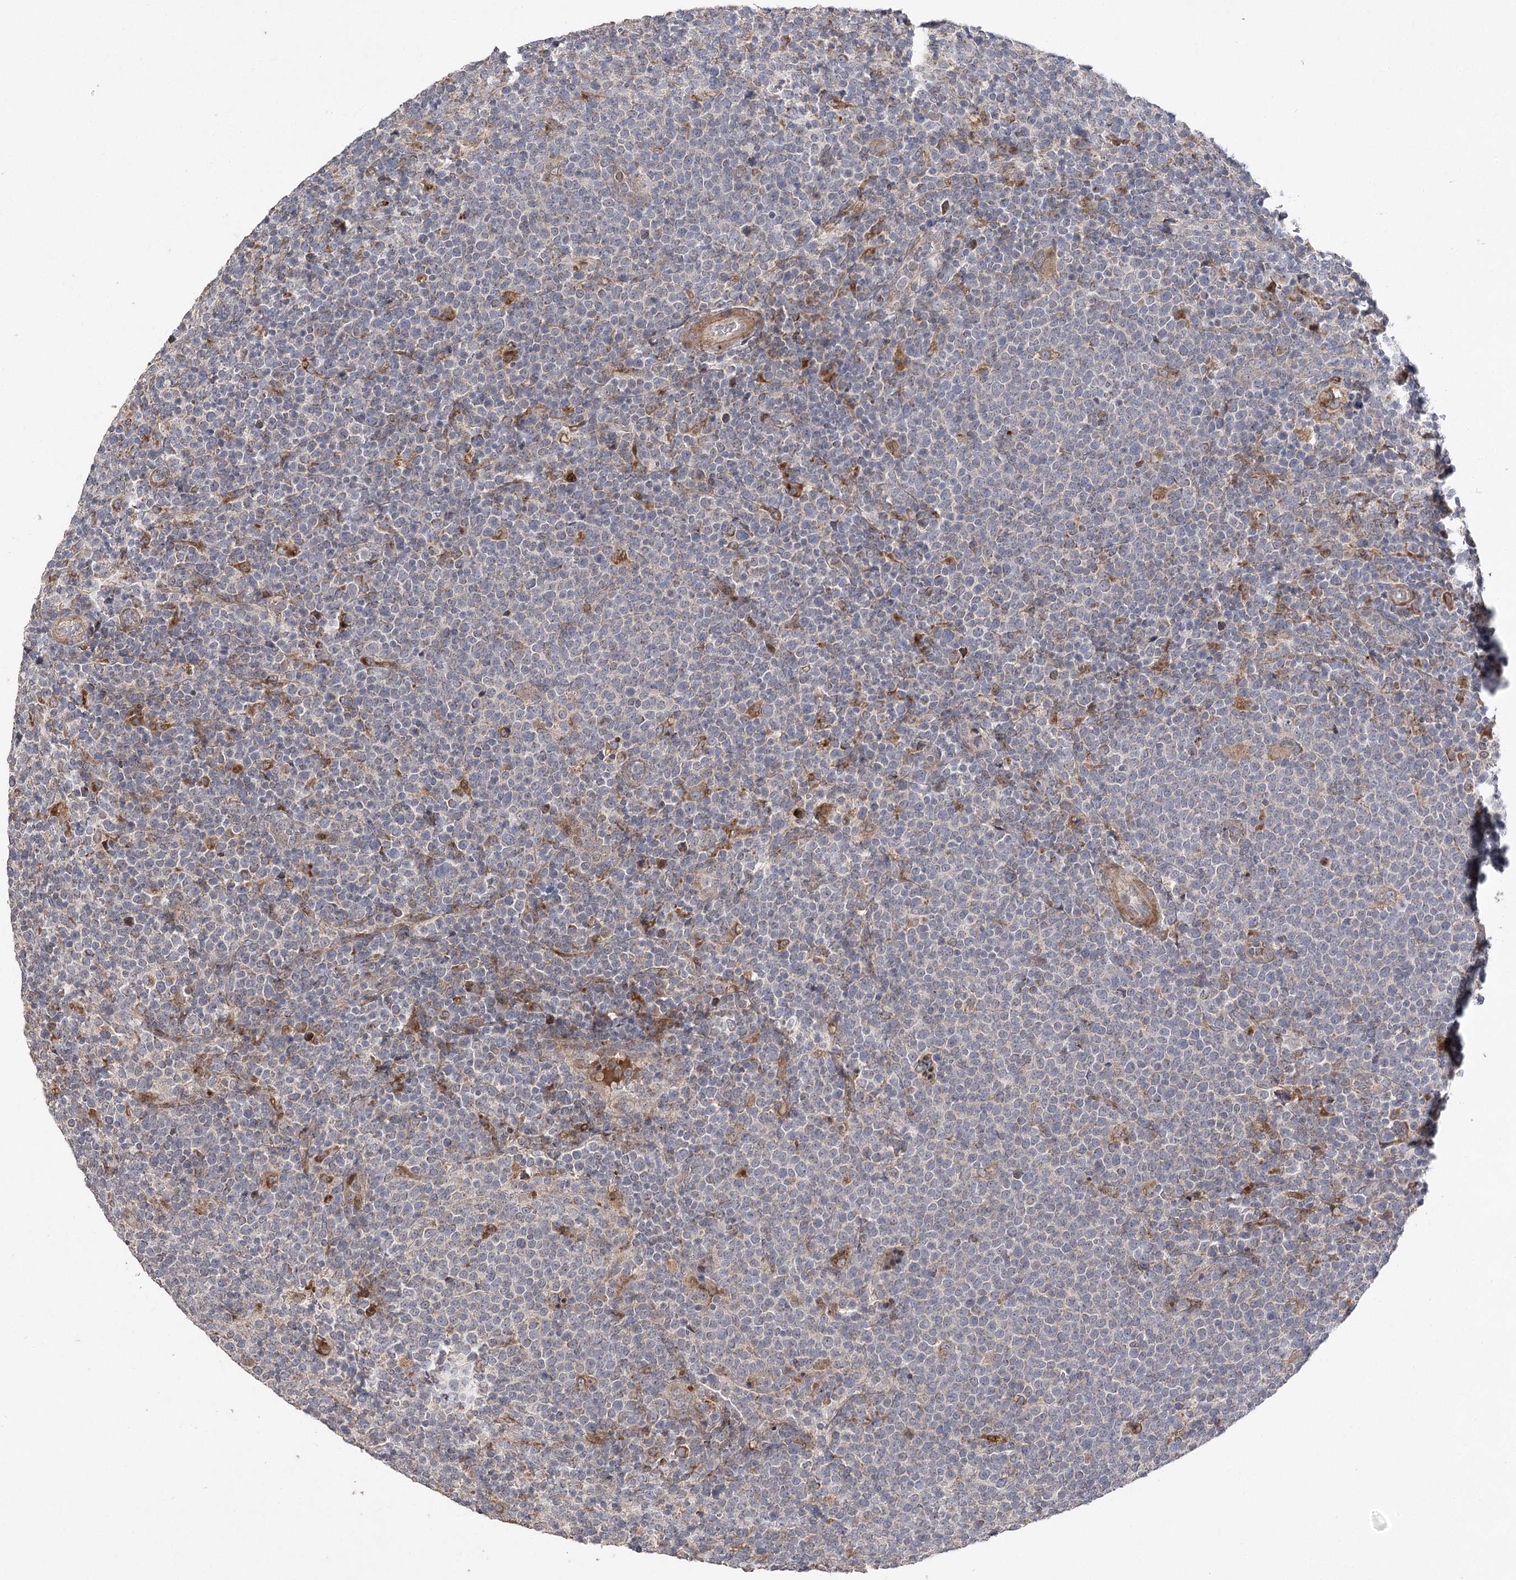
{"staining": {"intensity": "negative", "quantity": "none", "location": "none"}, "tissue": "lymphoma", "cell_type": "Tumor cells", "image_type": "cancer", "snomed": [{"axis": "morphology", "description": "Malignant lymphoma, non-Hodgkin's type, High grade"}, {"axis": "topography", "description": "Lymph node"}], "caption": "Immunohistochemistry (IHC) histopathology image of neoplastic tissue: human lymphoma stained with DAB exhibits no significant protein expression in tumor cells.", "gene": "OBSL1", "patient": {"sex": "male", "age": 61}}